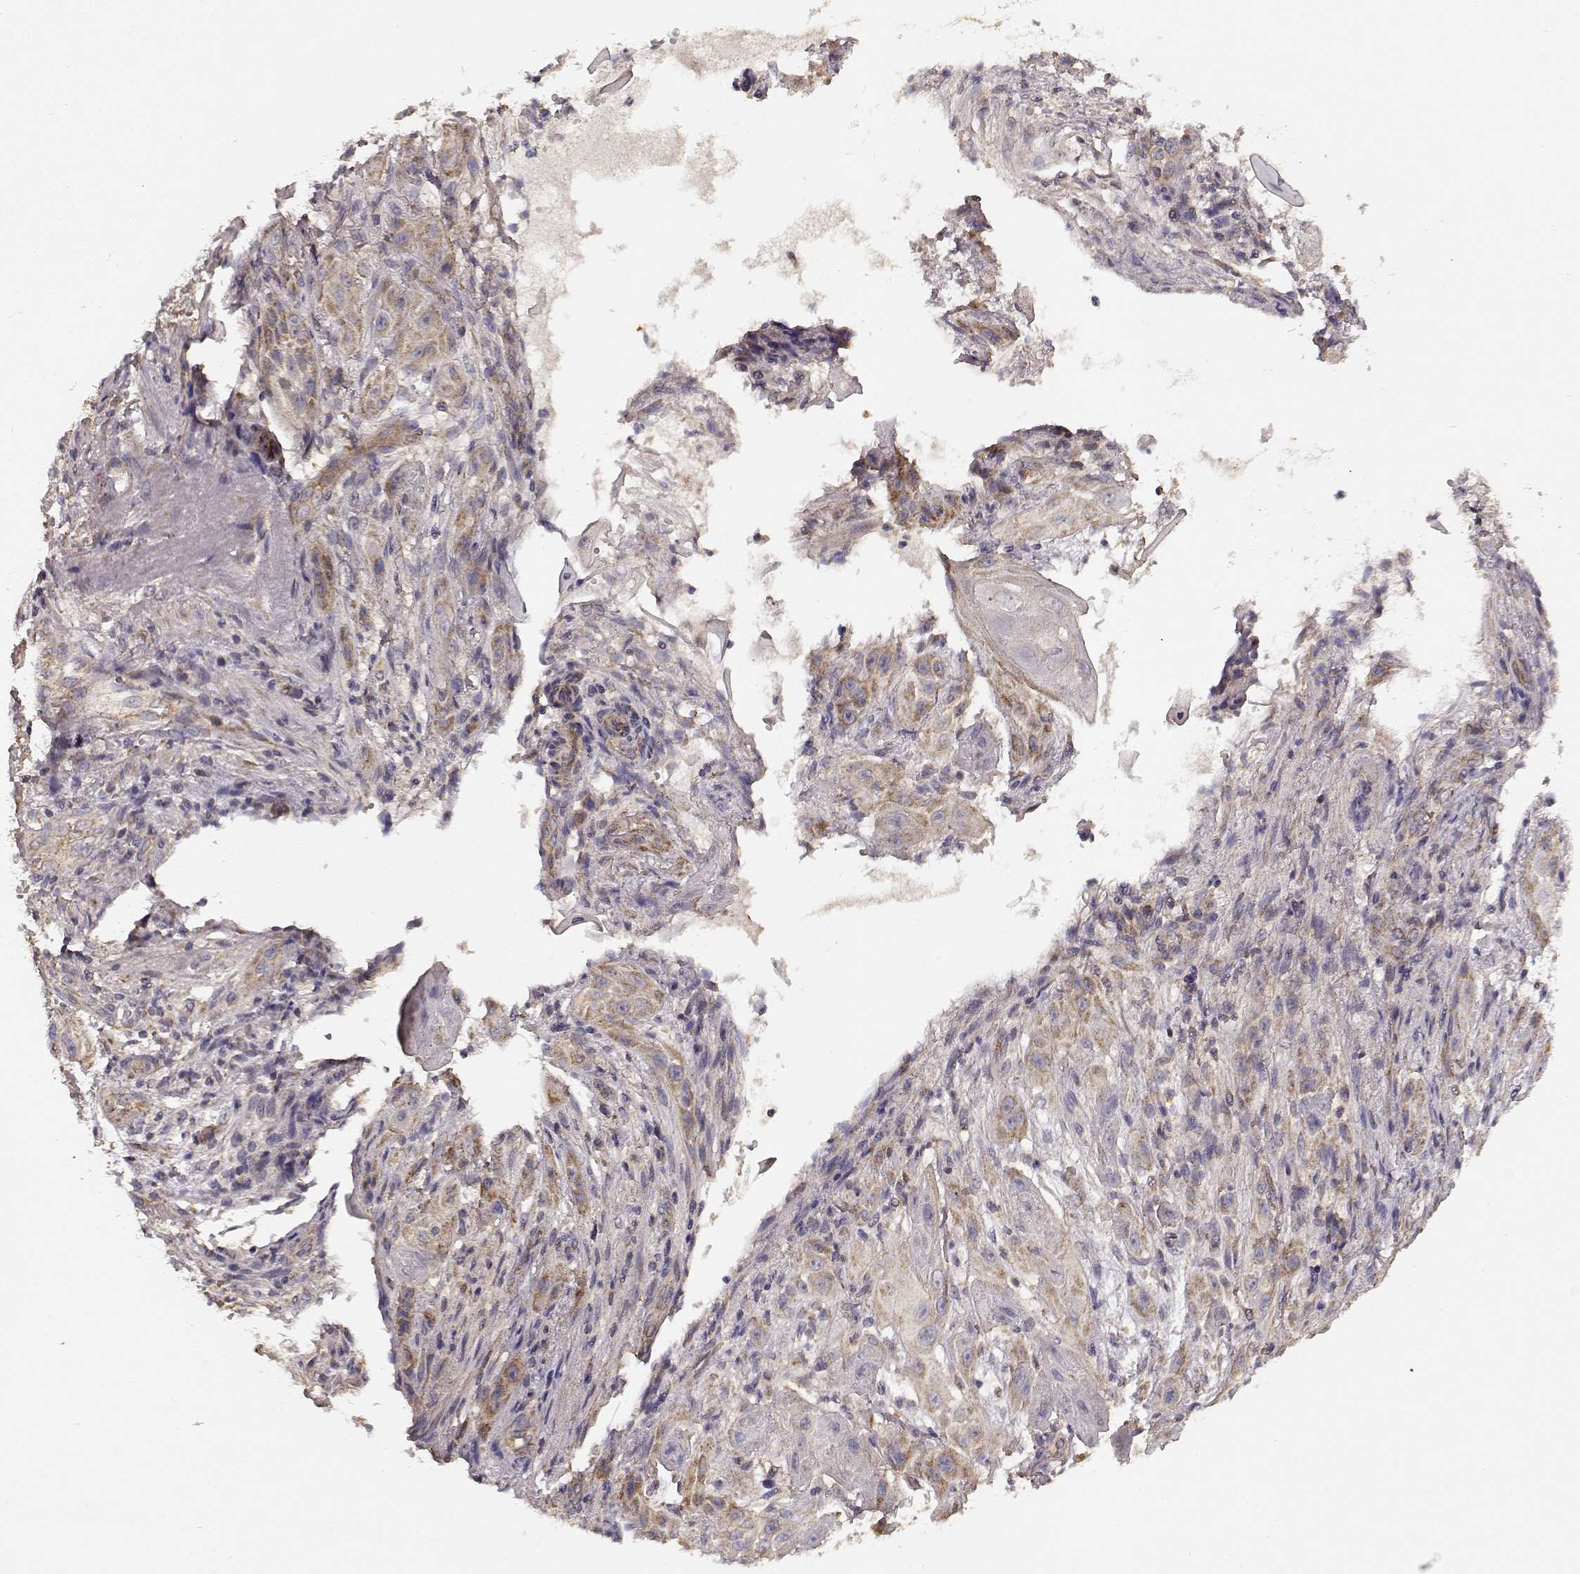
{"staining": {"intensity": "moderate", "quantity": ">75%", "location": "cytoplasmic/membranous"}, "tissue": "skin cancer", "cell_type": "Tumor cells", "image_type": "cancer", "snomed": [{"axis": "morphology", "description": "Squamous cell carcinoma, NOS"}, {"axis": "topography", "description": "Skin"}], "caption": "A brown stain labels moderate cytoplasmic/membranous expression of a protein in human squamous cell carcinoma (skin) tumor cells.", "gene": "ERBB3", "patient": {"sex": "male", "age": 62}}